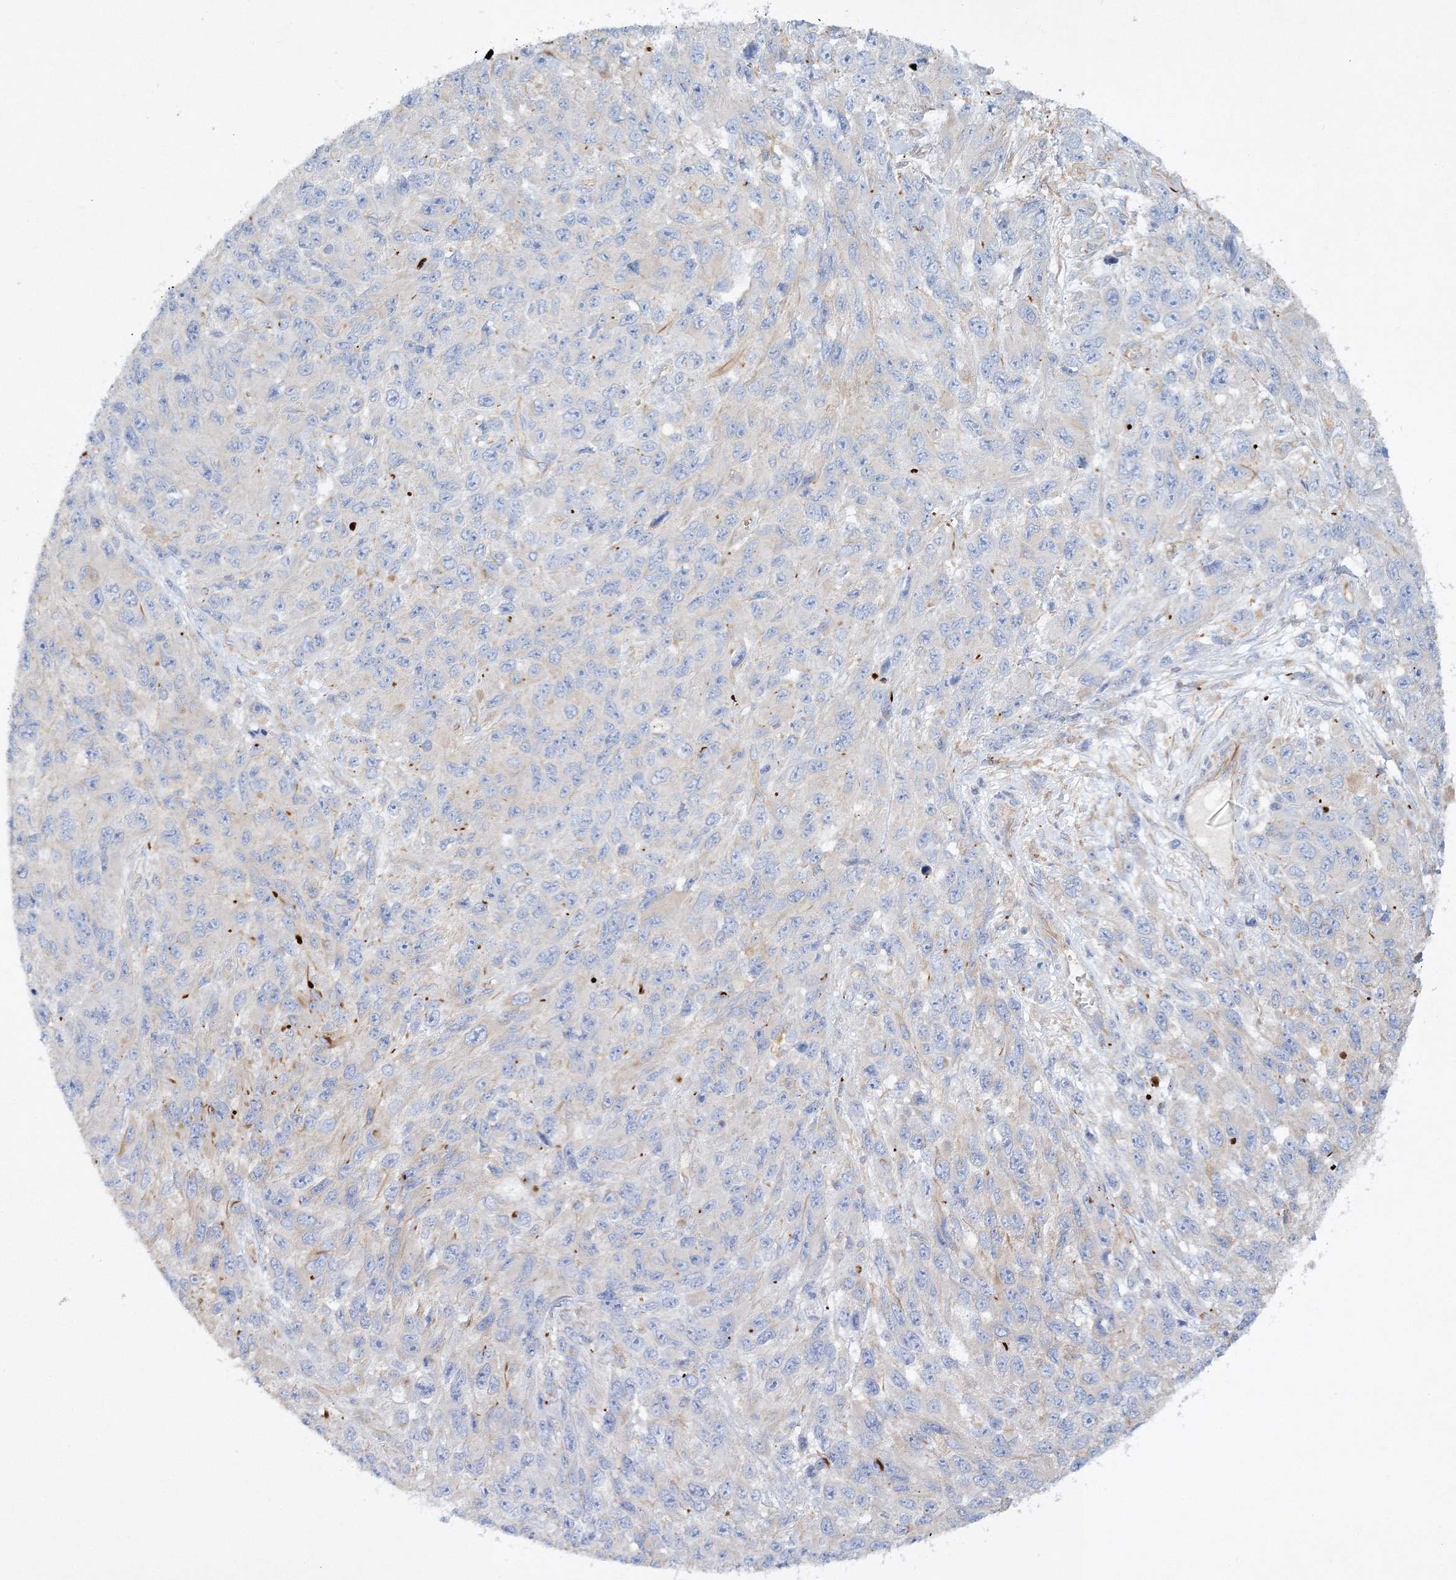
{"staining": {"intensity": "negative", "quantity": "none", "location": "none"}, "tissue": "melanoma", "cell_type": "Tumor cells", "image_type": "cancer", "snomed": [{"axis": "morphology", "description": "Malignant melanoma, NOS"}, {"axis": "topography", "description": "Skin"}], "caption": "There is no significant staining in tumor cells of melanoma.", "gene": "WDR37", "patient": {"sex": "female", "age": 96}}